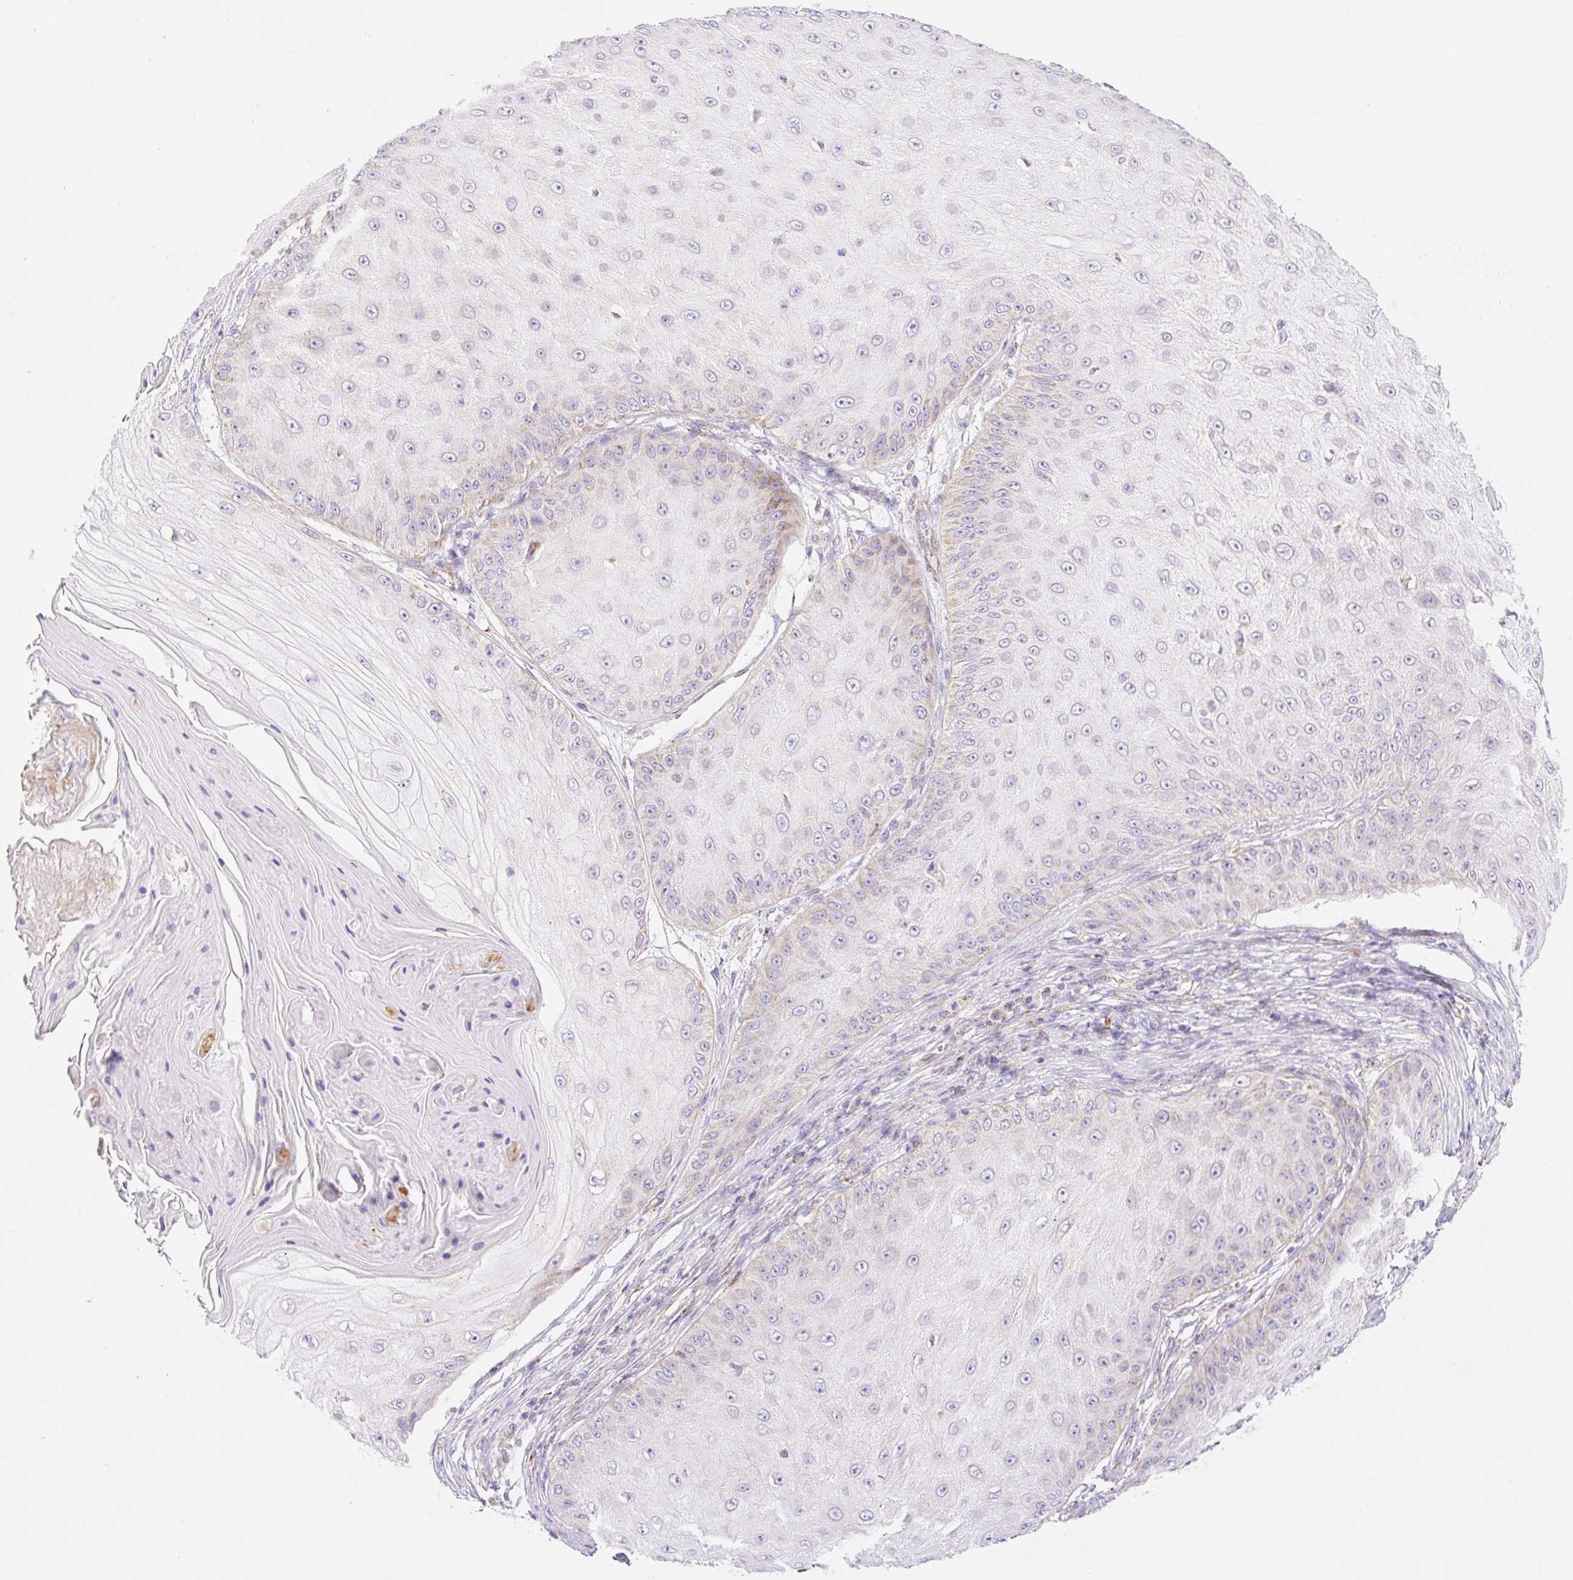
{"staining": {"intensity": "moderate", "quantity": "<25%", "location": "cytoplasmic/membranous"}, "tissue": "skin cancer", "cell_type": "Tumor cells", "image_type": "cancer", "snomed": [{"axis": "morphology", "description": "Squamous cell carcinoma, NOS"}, {"axis": "topography", "description": "Skin"}], "caption": "Approximately <25% of tumor cells in human squamous cell carcinoma (skin) demonstrate moderate cytoplasmic/membranous protein positivity as visualized by brown immunohistochemical staining.", "gene": "ETNK2", "patient": {"sex": "male", "age": 70}}